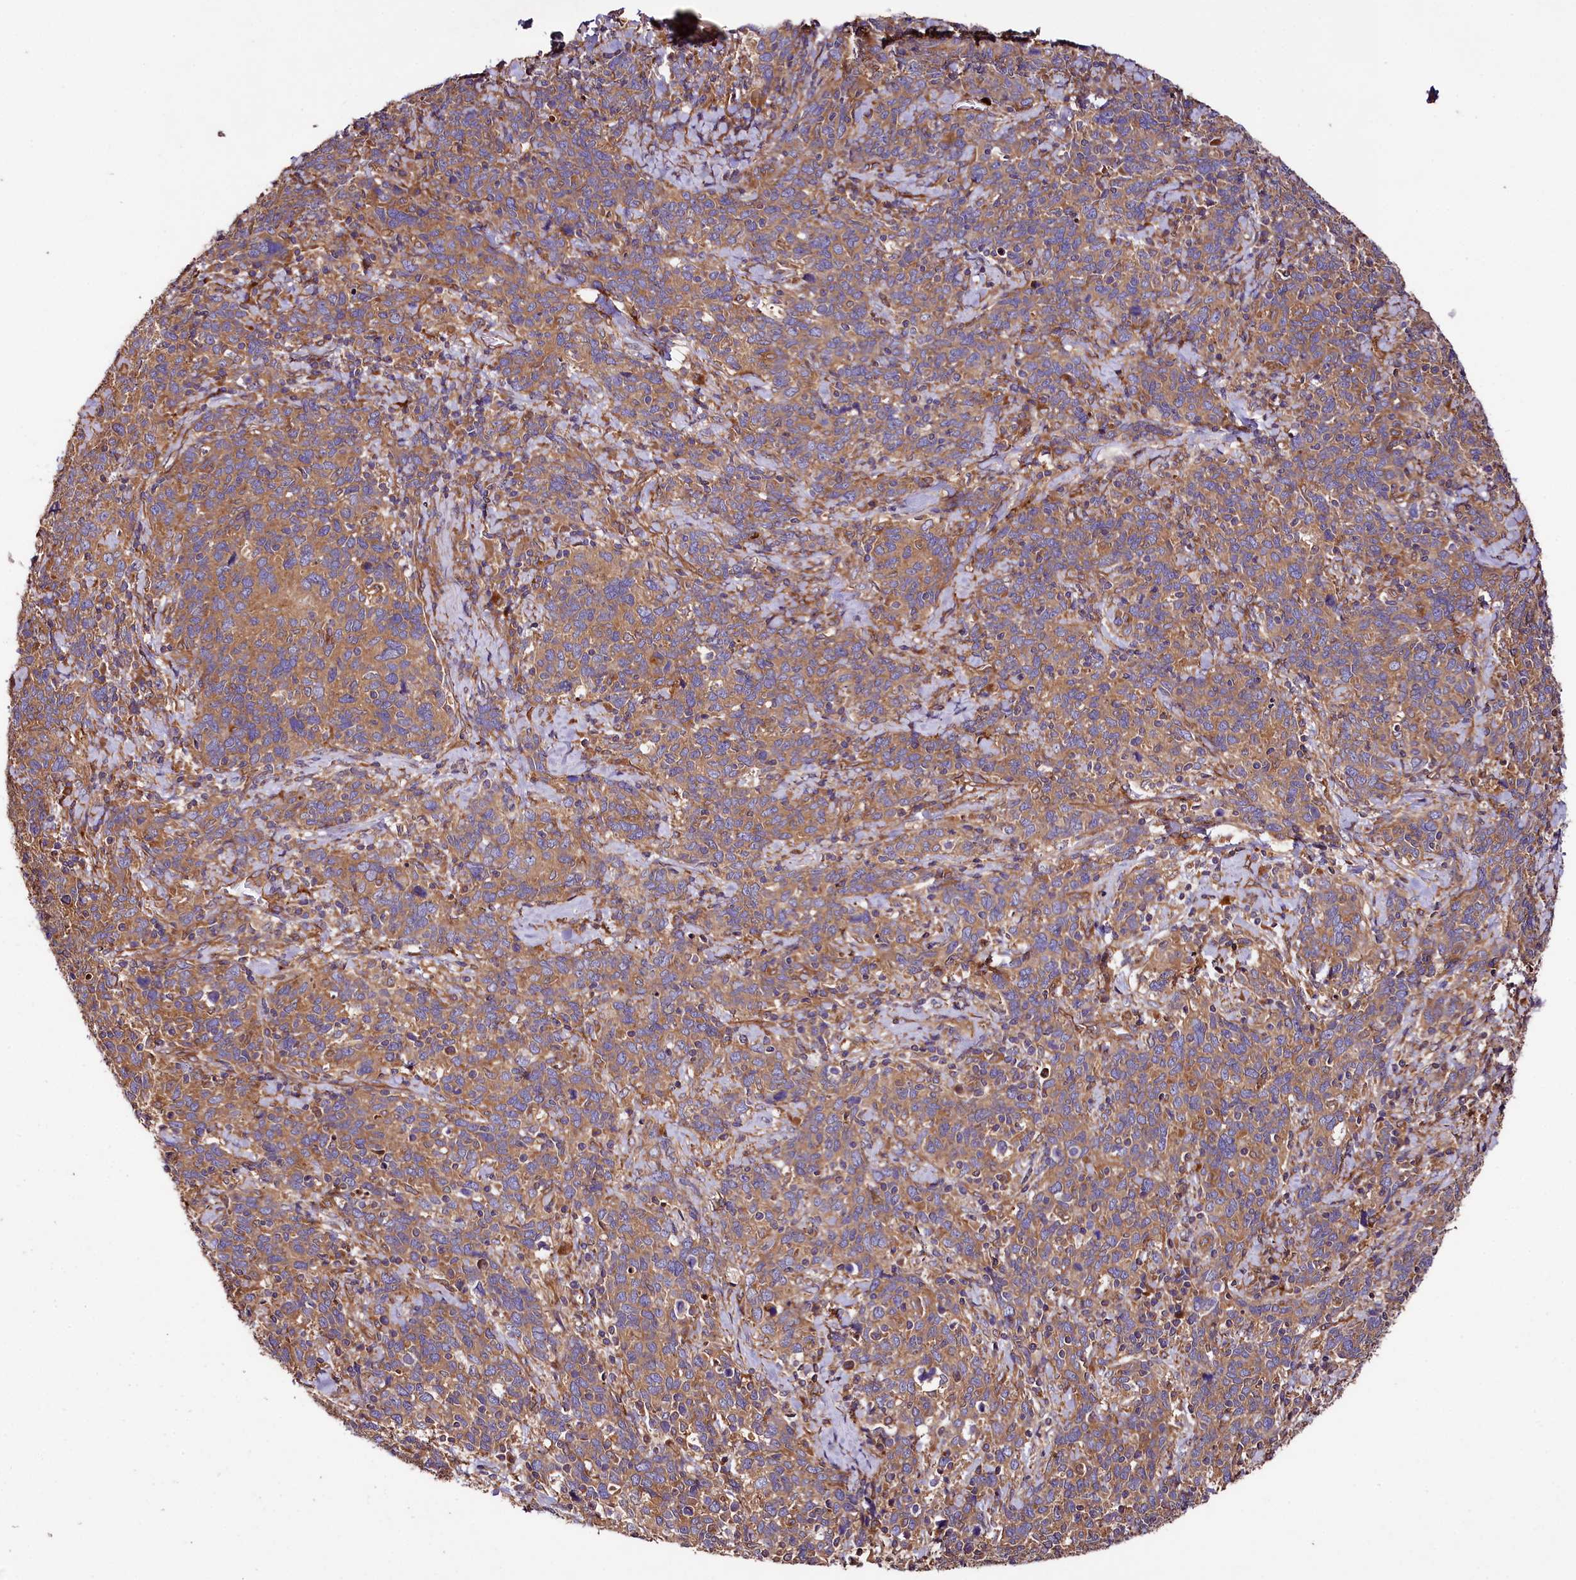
{"staining": {"intensity": "moderate", "quantity": ">75%", "location": "cytoplasmic/membranous"}, "tissue": "cervical cancer", "cell_type": "Tumor cells", "image_type": "cancer", "snomed": [{"axis": "morphology", "description": "Squamous cell carcinoma, NOS"}, {"axis": "topography", "description": "Cervix"}], "caption": "Immunohistochemical staining of cervical squamous cell carcinoma reveals moderate cytoplasmic/membranous protein expression in approximately >75% of tumor cells. (DAB (3,3'-diaminobenzidine) IHC, brown staining for protein, blue staining for nuclei).", "gene": "CEP295", "patient": {"sex": "female", "age": 41}}